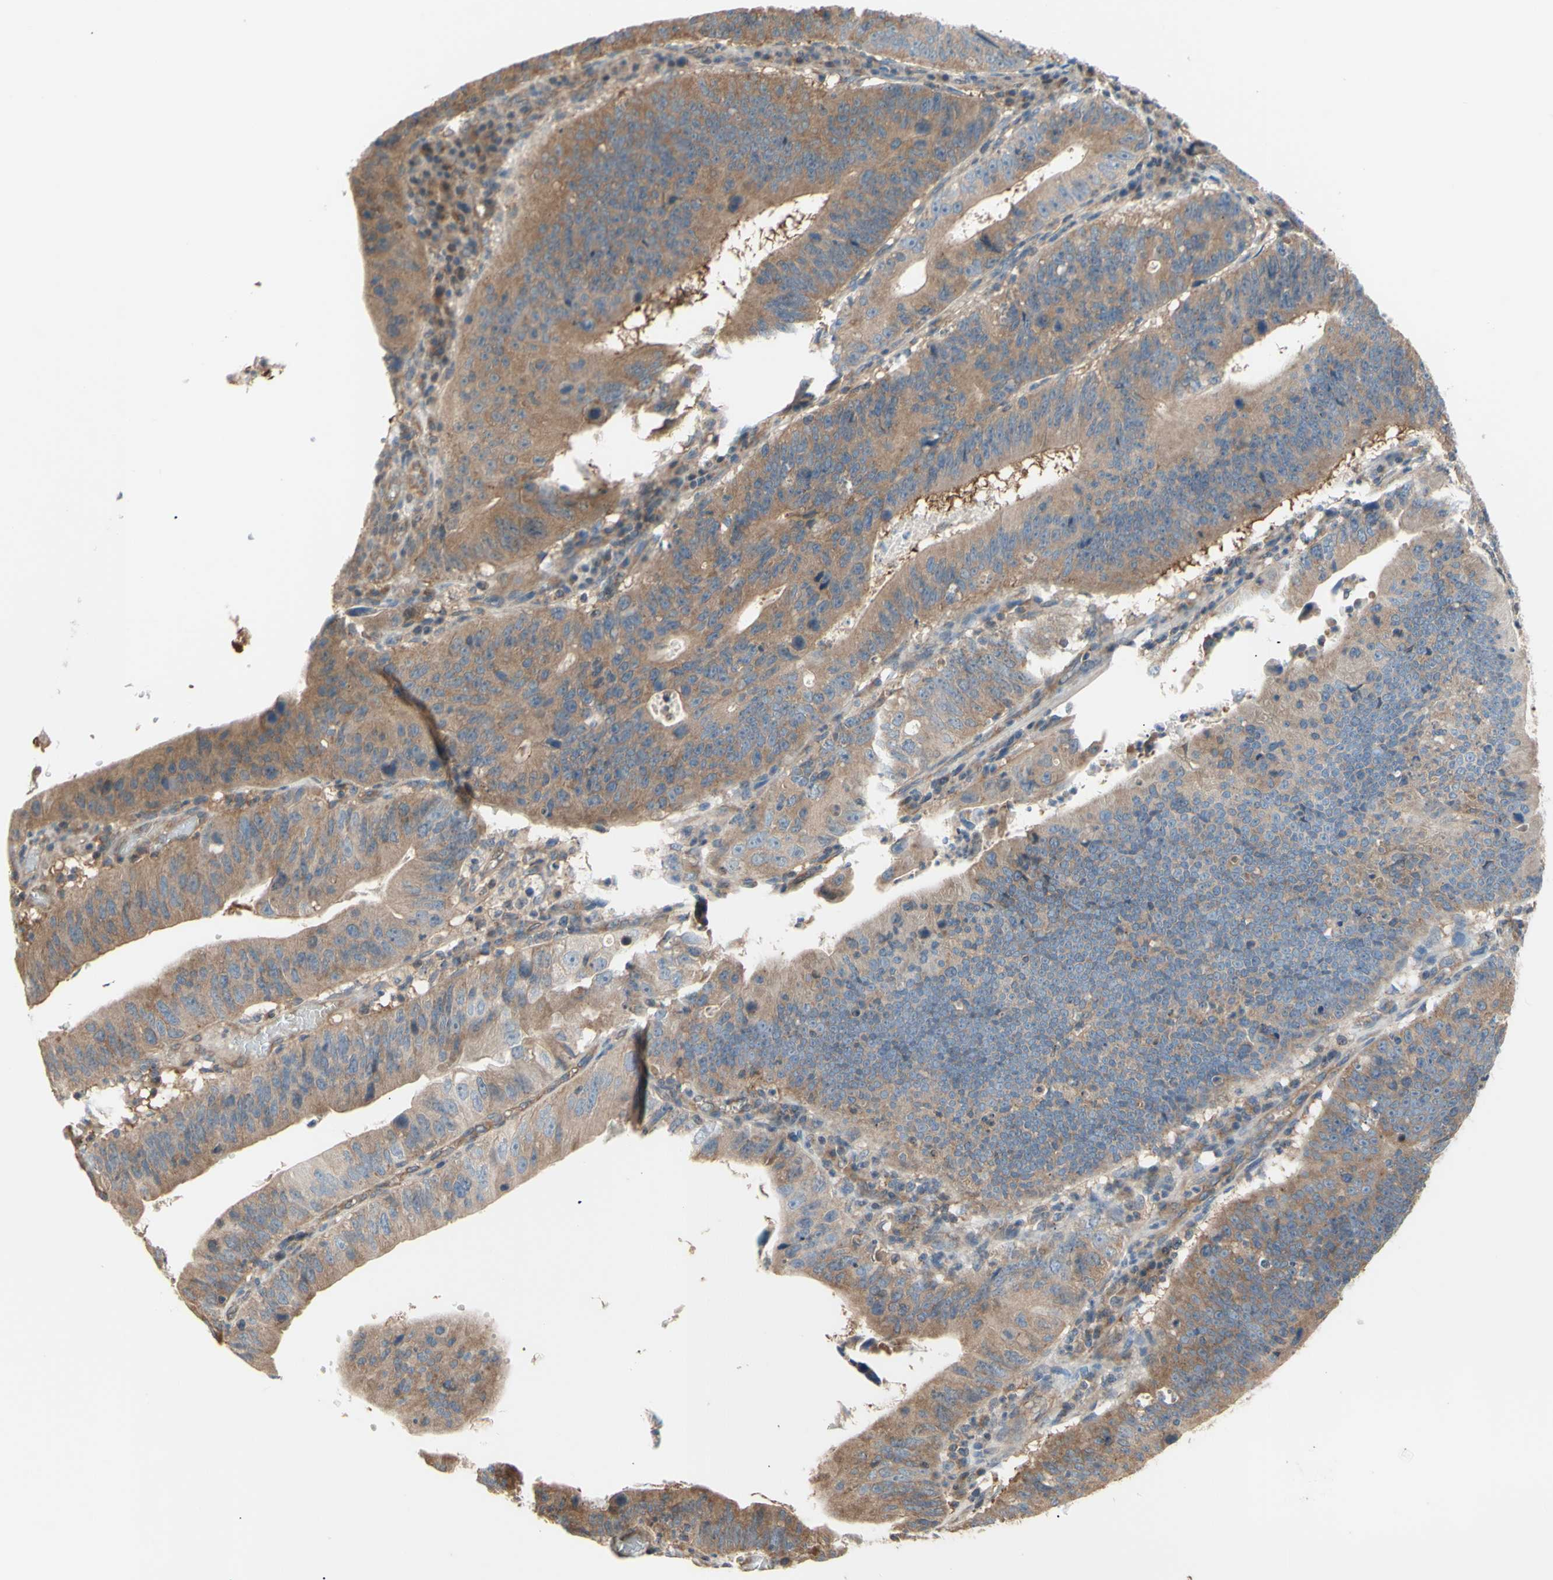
{"staining": {"intensity": "moderate", "quantity": ">75%", "location": "cytoplasmic/membranous"}, "tissue": "stomach cancer", "cell_type": "Tumor cells", "image_type": "cancer", "snomed": [{"axis": "morphology", "description": "Adenocarcinoma, NOS"}, {"axis": "topography", "description": "Stomach"}], "caption": "A medium amount of moderate cytoplasmic/membranous positivity is present in approximately >75% of tumor cells in stomach cancer (adenocarcinoma) tissue.", "gene": "DYNLRB1", "patient": {"sex": "male", "age": 59}}